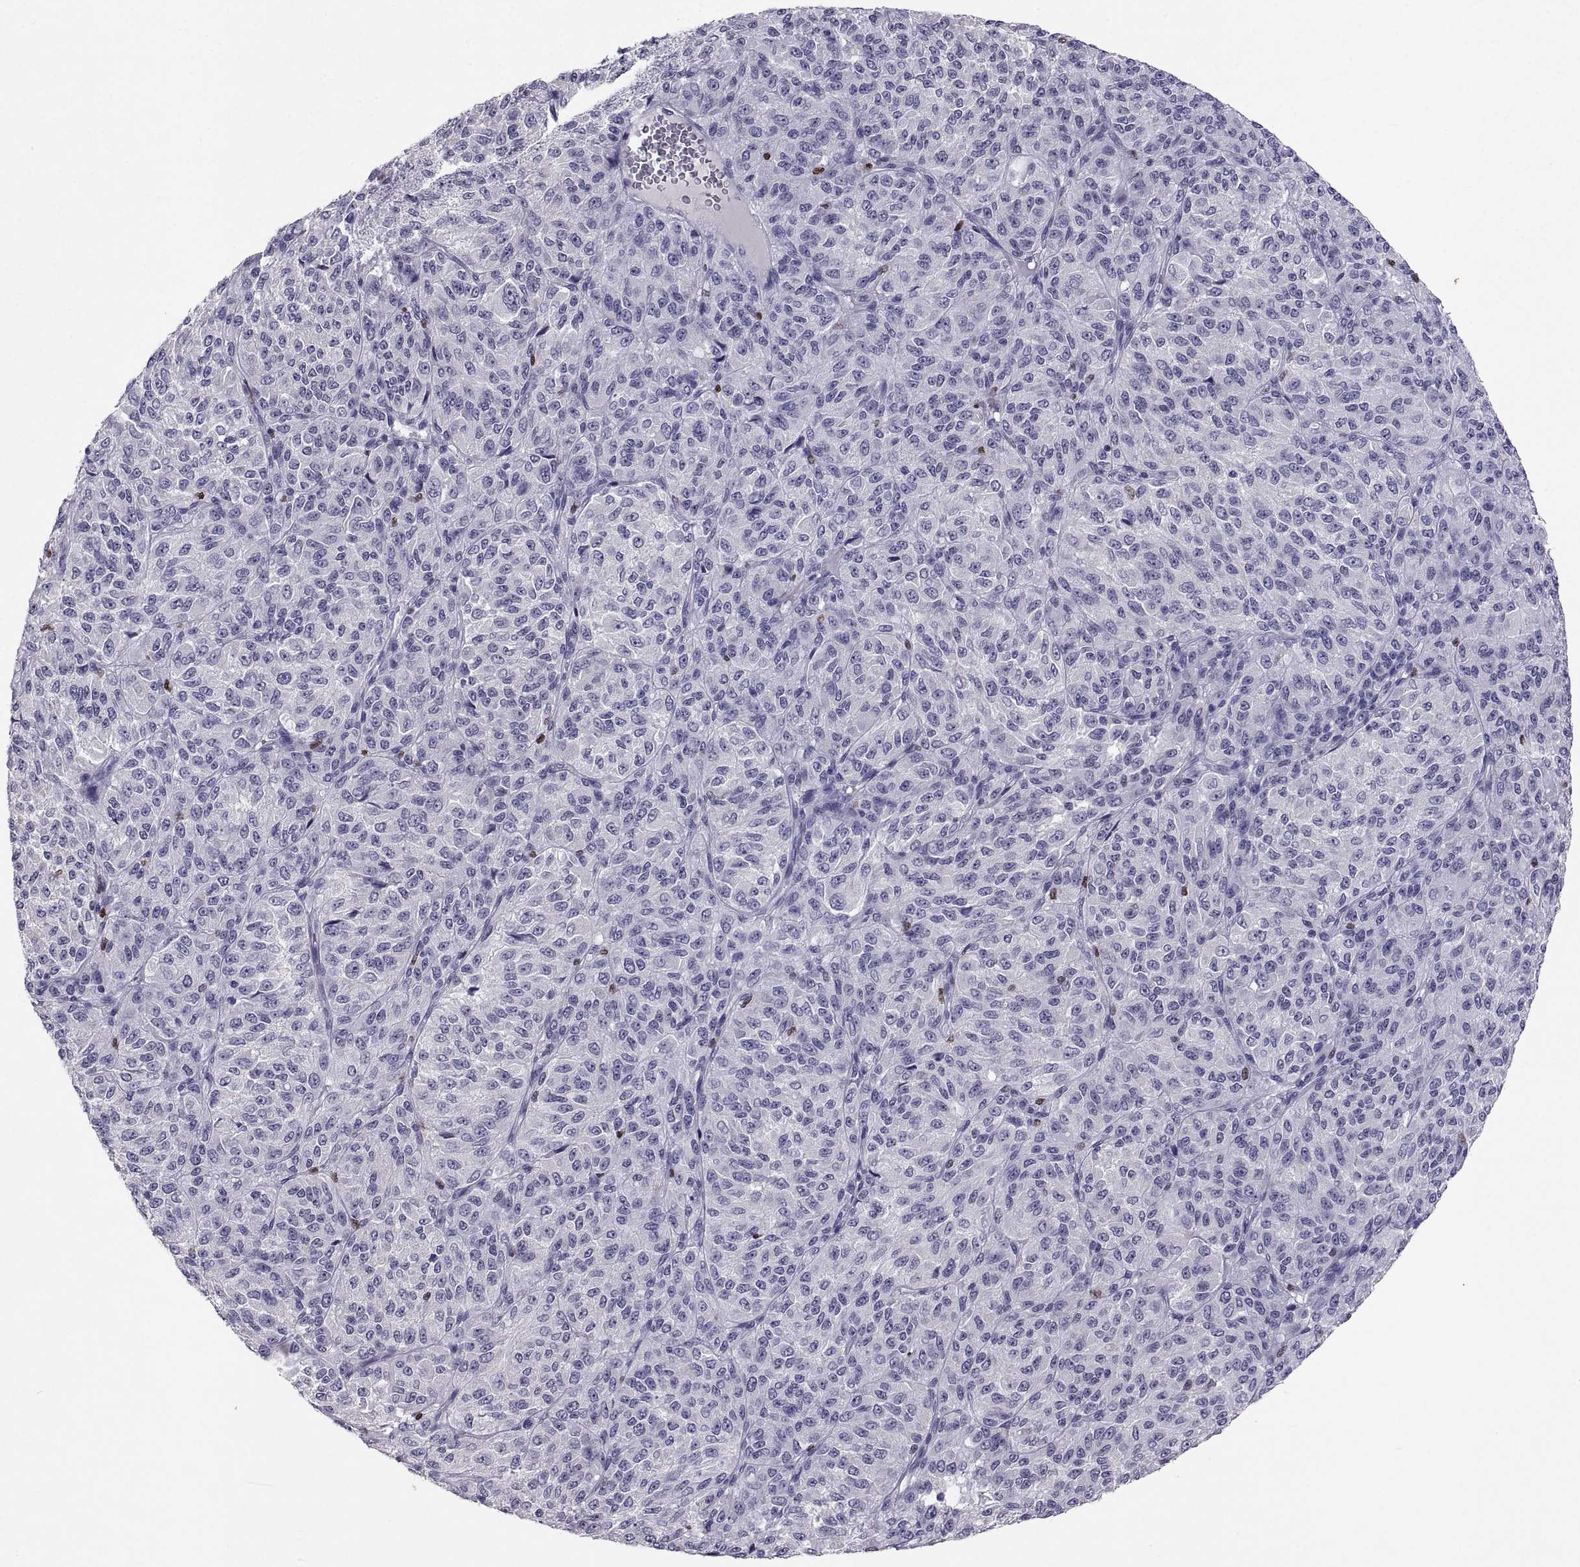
{"staining": {"intensity": "weak", "quantity": "<25%", "location": "nuclear"}, "tissue": "melanoma", "cell_type": "Tumor cells", "image_type": "cancer", "snomed": [{"axis": "morphology", "description": "Malignant melanoma, Metastatic site"}, {"axis": "topography", "description": "Brain"}], "caption": "Immunohistochemistry (IHC) image of neoplastic tissue: melanoma stained with DAB demonstrates no significant protein expression in tumor cells.", "gene": "SOX21", "patient": {"sex": "female", "age": 56}}